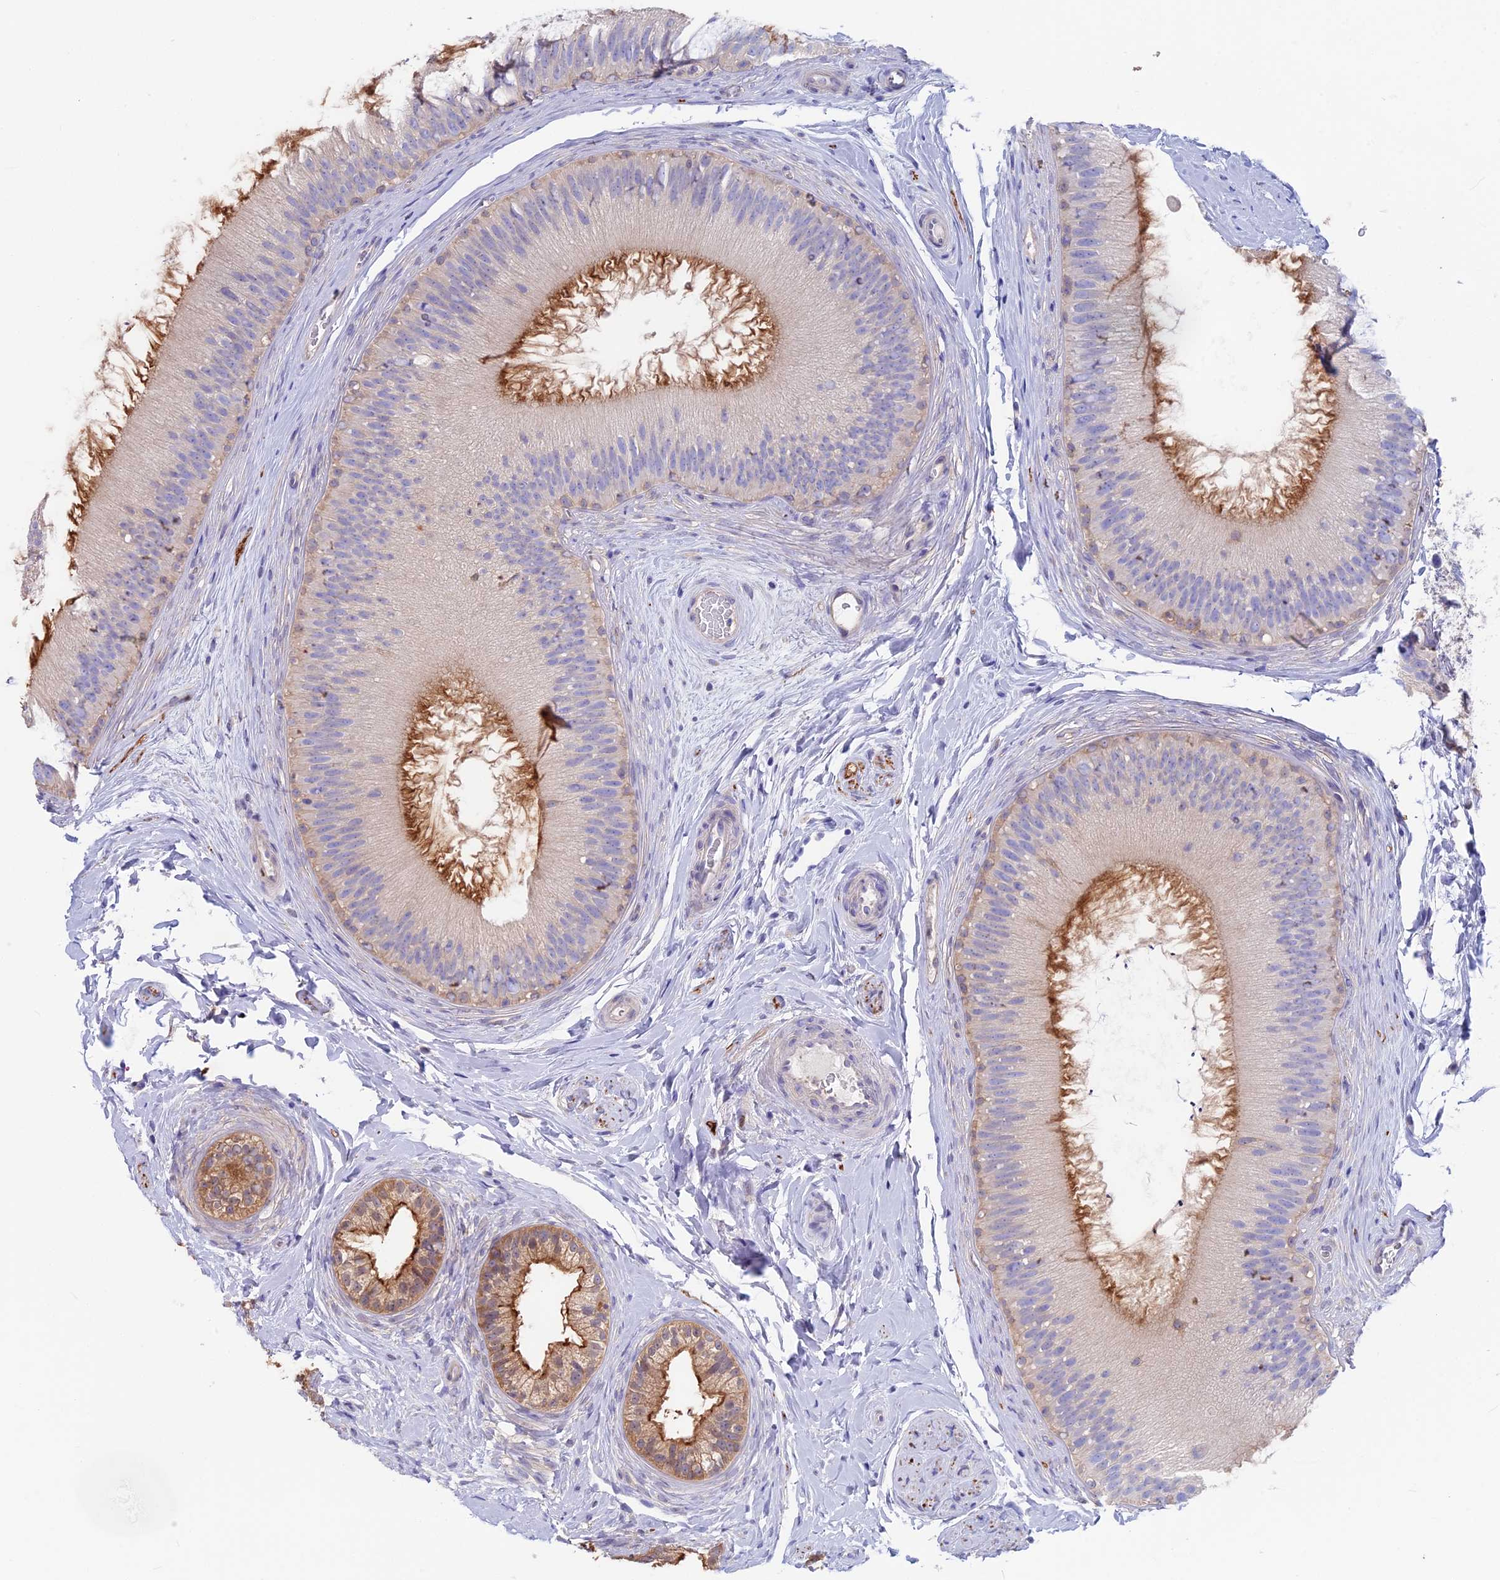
{"staining": {"intensity": "moderate", "quantity": "25%-75%", "location": "cytoplasmic/membranous"}, "tissue": "epididymis", "cell_type": "Glandular cells", "image_type": "normal", "snomed": [{"axis": "morphology", "description": "Normal tissue, NOS"}, {"axis": "topography", "description": "Epididymis"}], "caption": "Immunohistochemistry (IHC) histopathology image of benign human epididymis stained for a protein (brown), which shows medium levels of moderate cytoplasmic/membranous staining in approximately 25%-75% of glandular cells.", "gene": "SNAP91", "patient": {"sex": "male", "age": 45}}